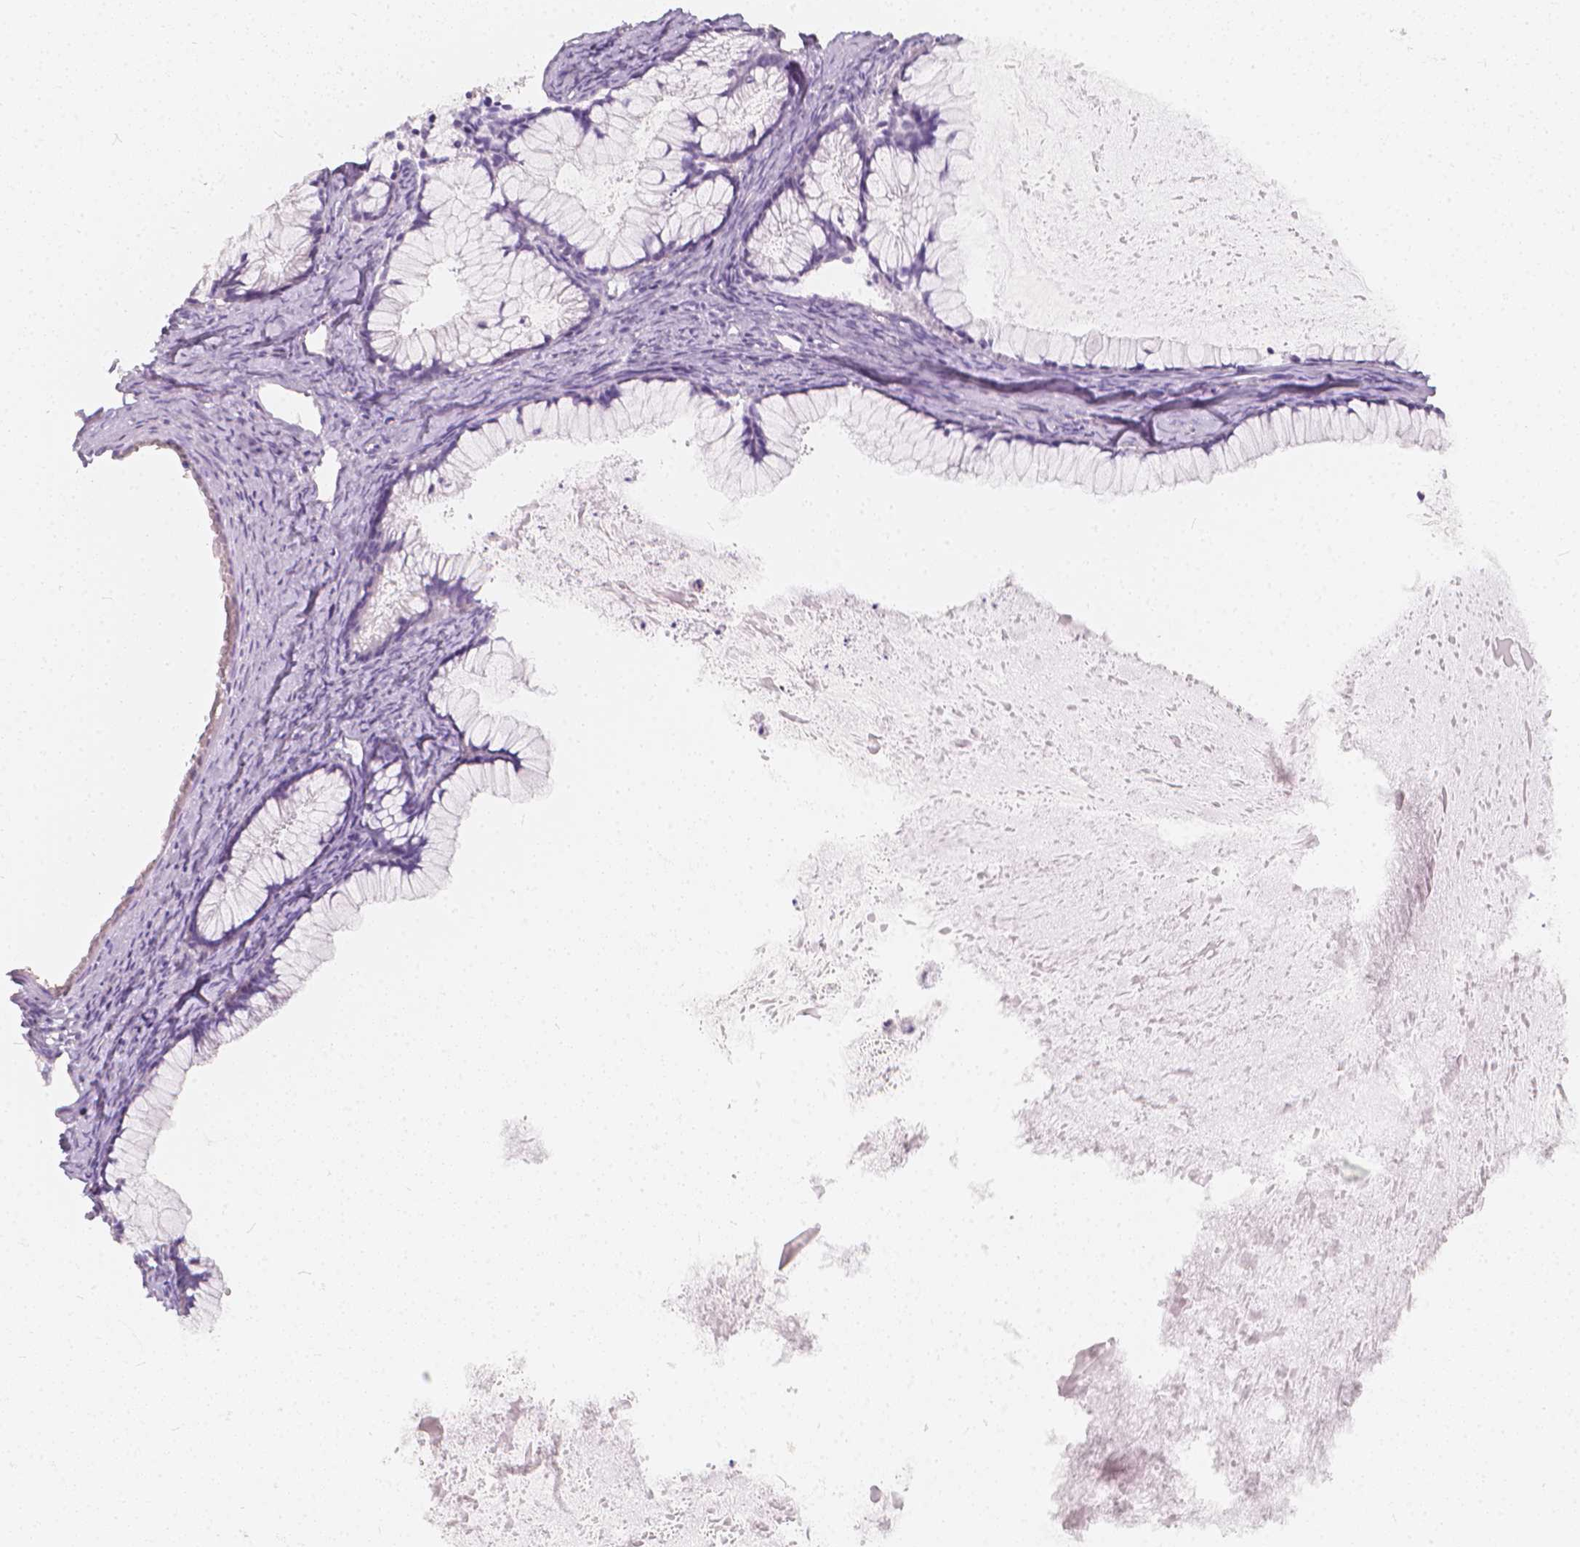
{"staining": {"intensity": "negative", "quantity": "none", "location": "none"}, "tissue": "ovarian cancer", "cell_type": "Tumor cells", "image_type": "cancer", "snomed": [{"axis": "morphology", "description": "Cystadenocarcinoma, mucinous, NOS"}, {"axis": "topography", "description": "Ovary"}], "caption": "The image reveals no significant expression in tumor cells of ovarian mucinous cystadenocarcinoma.", "gene": "RBFOX1", "patient": {"sex": "female", "age": 41}}